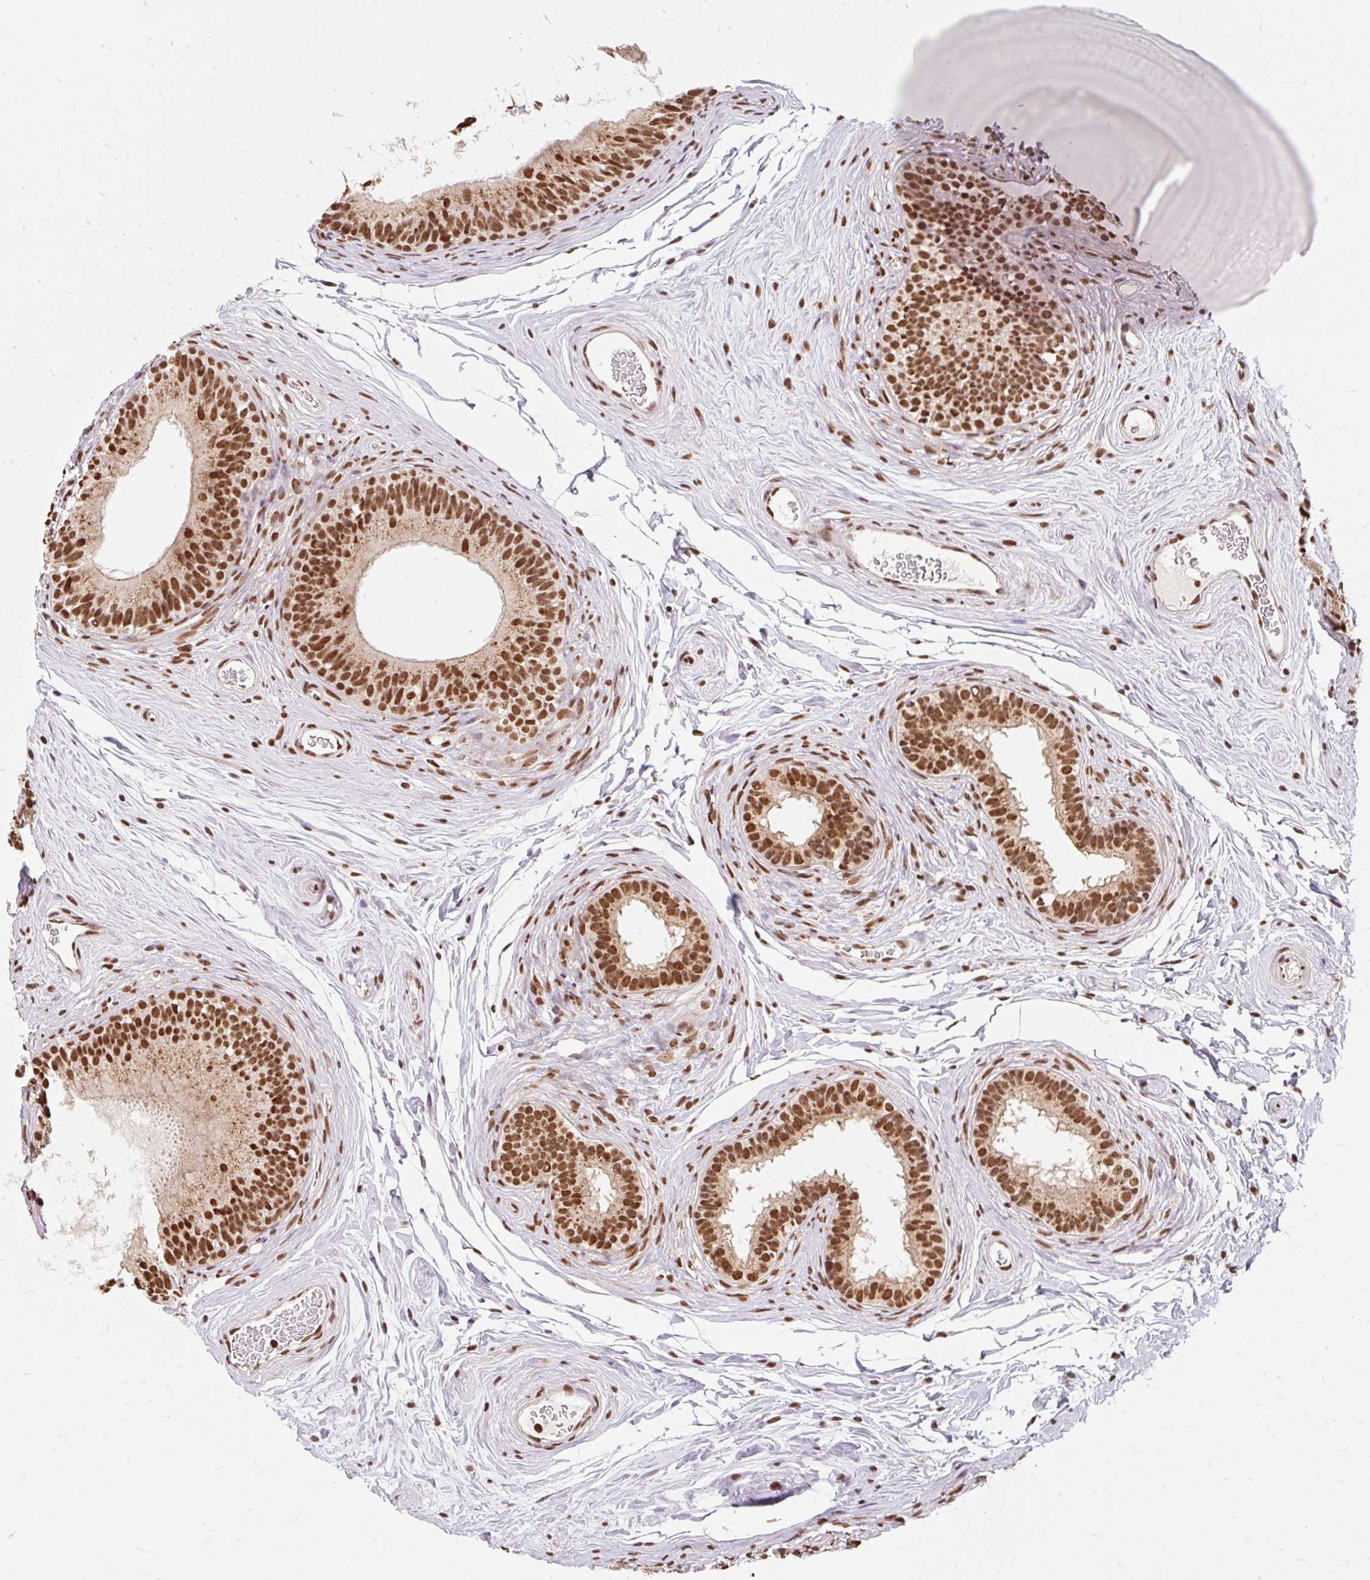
{"staining": {"intensity": "strong", "quantity": ">75%", "location": "nuclear"}, "tissue": "epididymis", "cell_type": "Glandular cells", "image_type": "normal", "snomed": [{"axis": "morphology", "description": "Normal tissue, NOS"}, {"axis": "topography", "description": "Epididymis"}], "caption": "IHC image of benign epididymis stained for a protein (brown), which exhibits high levels of strong nuclear expression in approximately >75% of glandular cells.", "gene": "BICRA", "patient": {"sex": "male", "age": 33}}